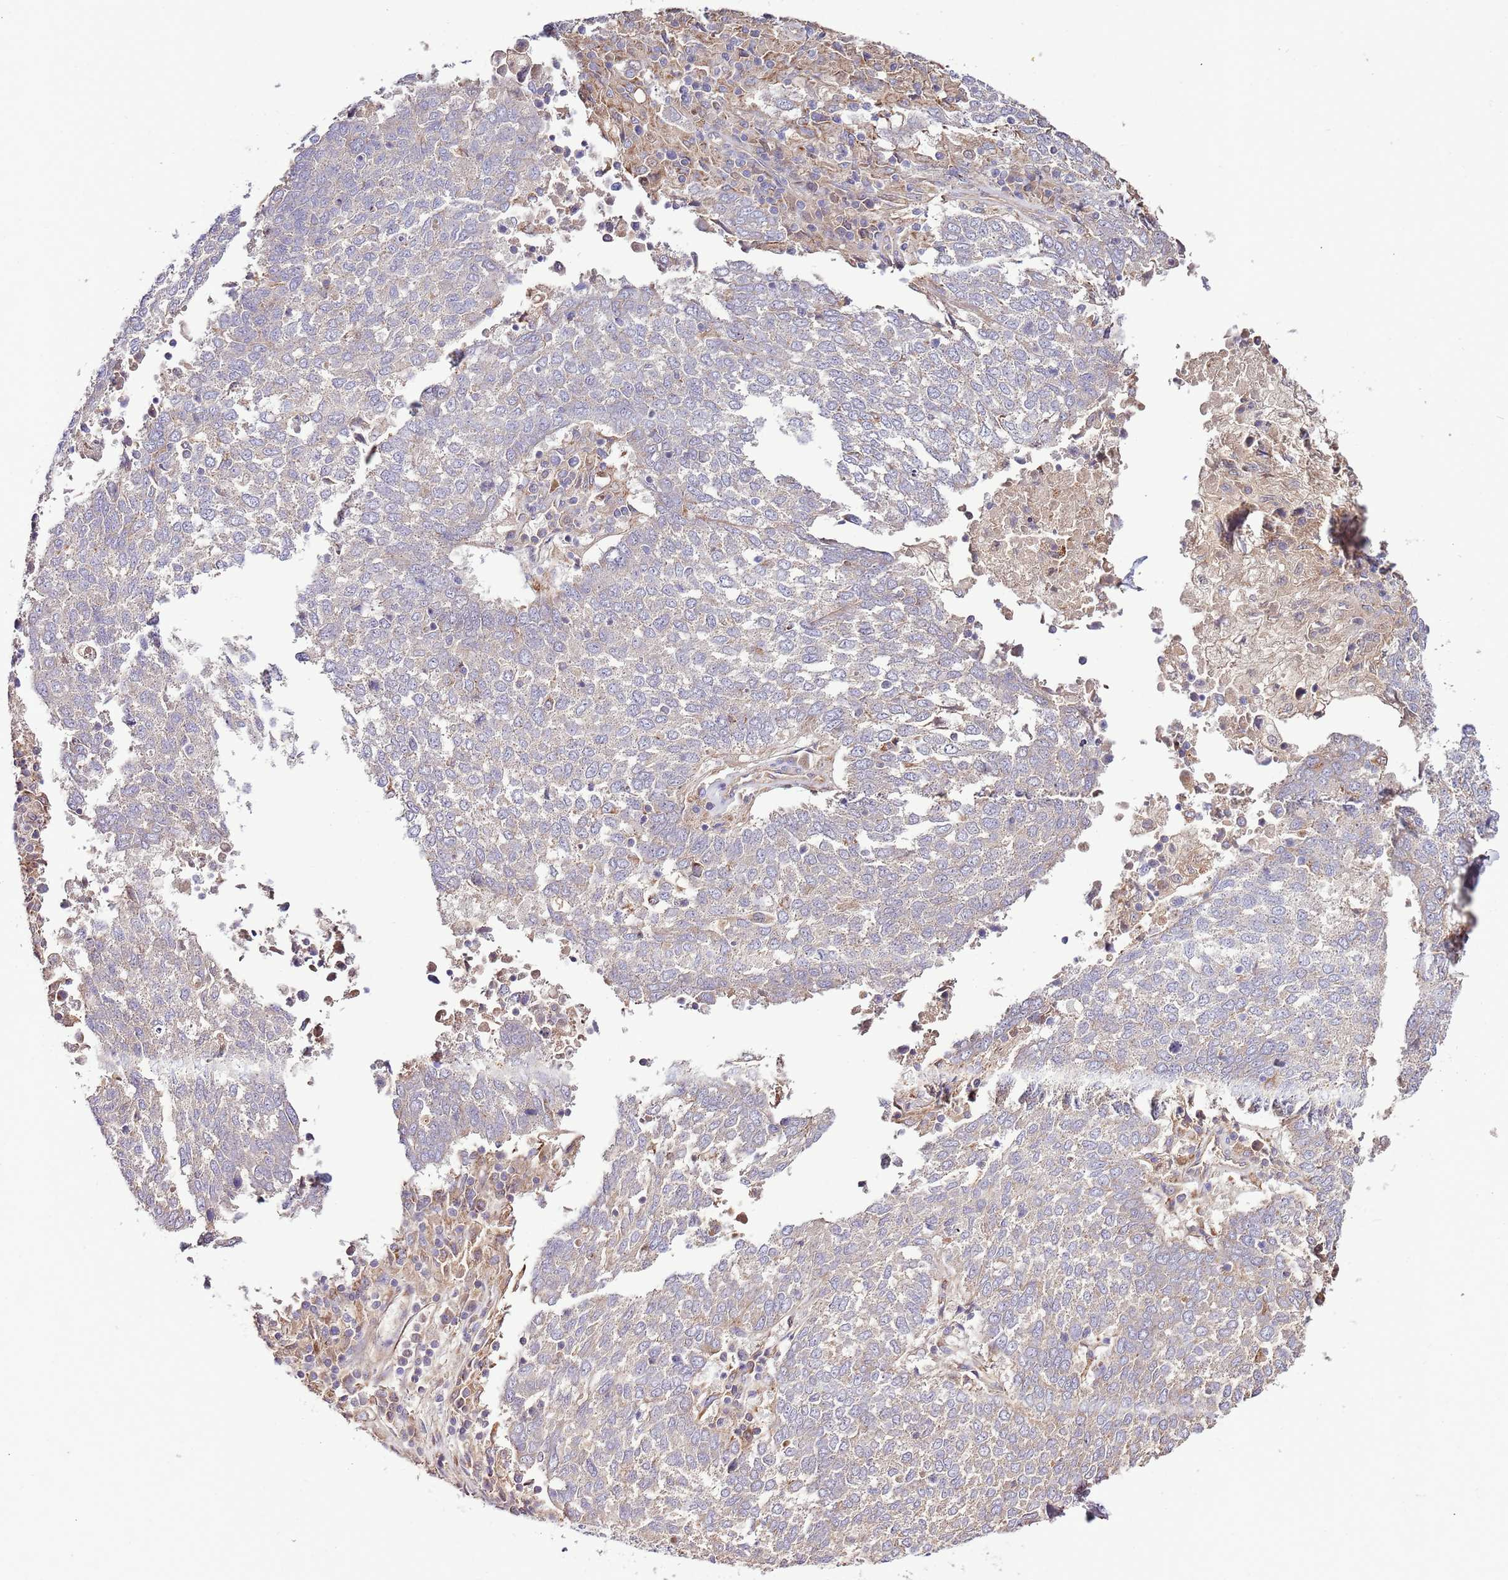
{"staining": {"intensity": "weak", "quantity": "<25%", "location": "cytoplasmic/membranous"}, "tissue": "lung cancer", "cell_type": "Tumor cells", "image_type": "cancer", "snomed": [{"axis": "morphology", "description": "Squamous cell carcinoma, NOS"}, {"axis": "topography", "description": "Lung"}], "caption": "There is no significant staining in tumor cells of lung cancer. (Stains: DAB immunohistochemistry (IHC) with hematoxylin counter stain, Microscopy: brightfield microscopy at high magnification).", "gene": "DOCK6", "patient": {"sex": "male", "age": 73}}